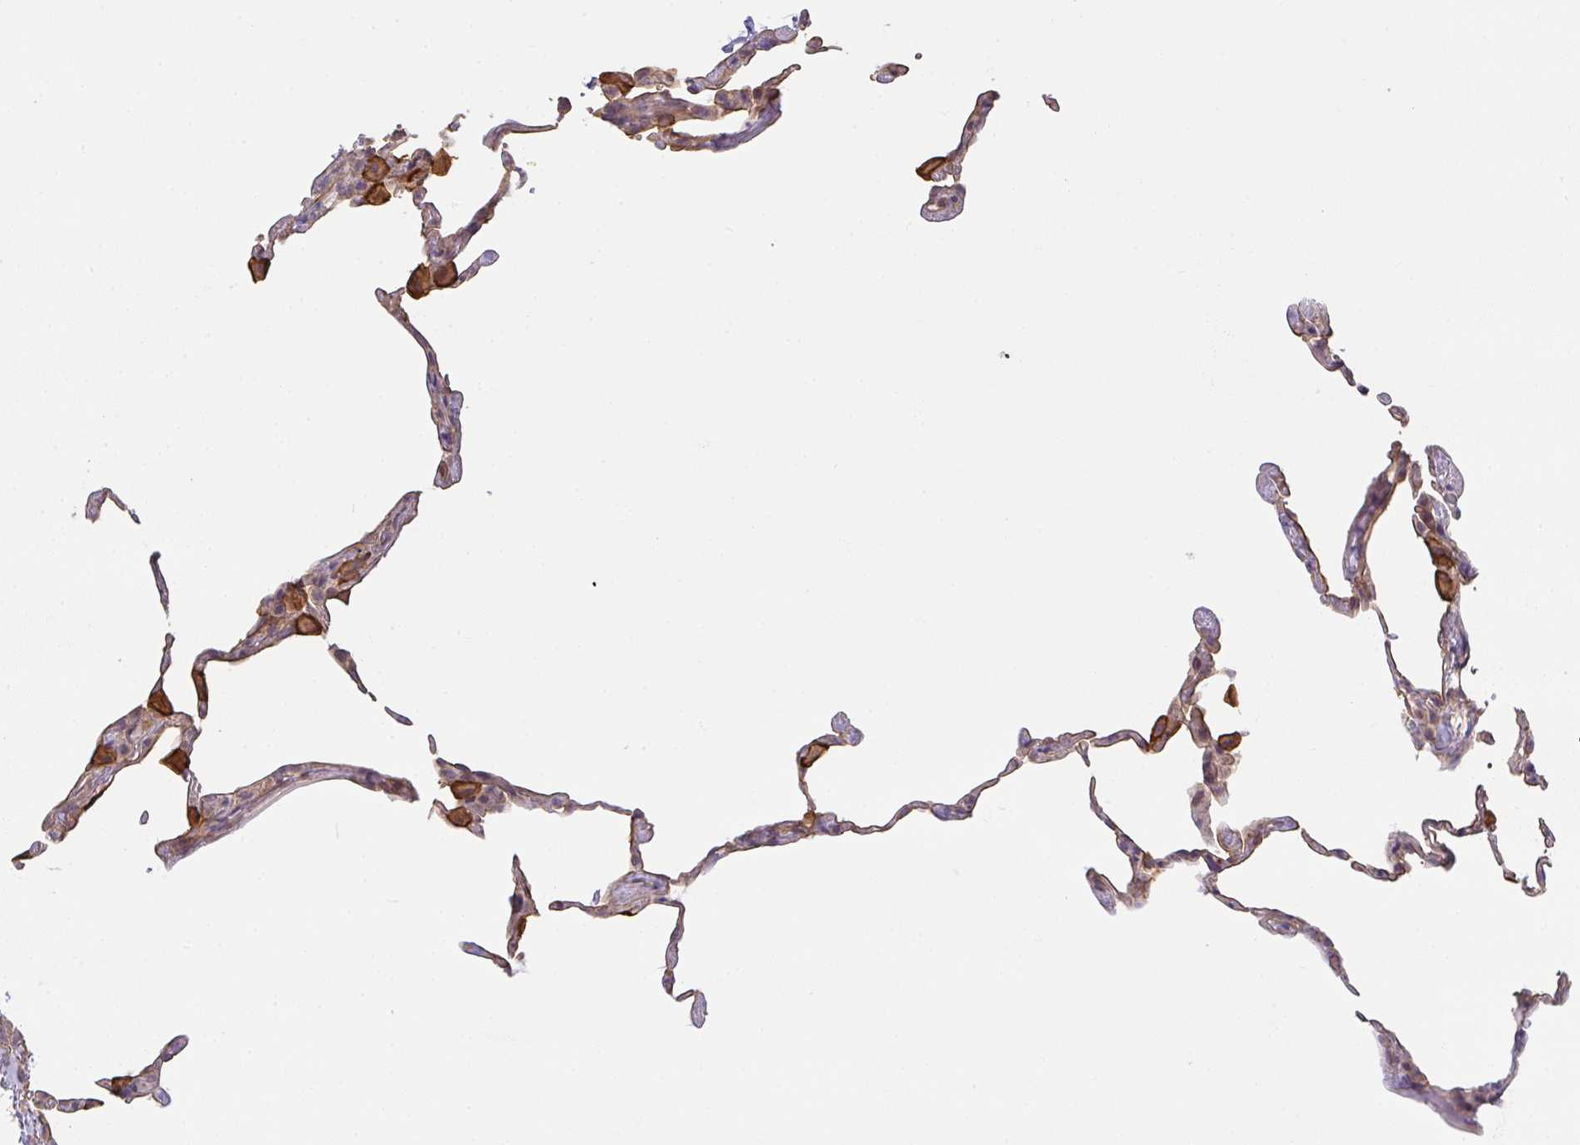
{"staining": {"intensity": "weak", "quantity": "25%-75%", "location": "cytoplasmic/membranous"}, "tissue": "lung", "cell_type": "Alveolar cells", "image_type": "normal", "snomed": [{"axis": "morphology", "description": "Normal tissue, NOS"}, {"axis": "topography", "description": "Lung"}], "caption": "Brown immunohistochemical staining in normal human lung displays weak cytoplasmic/membranous positivity in approximately 25%-75% of alveolar cells.", "gene": "EEF1AKMT1", "patient": {"sex": "female", "age": 57}}